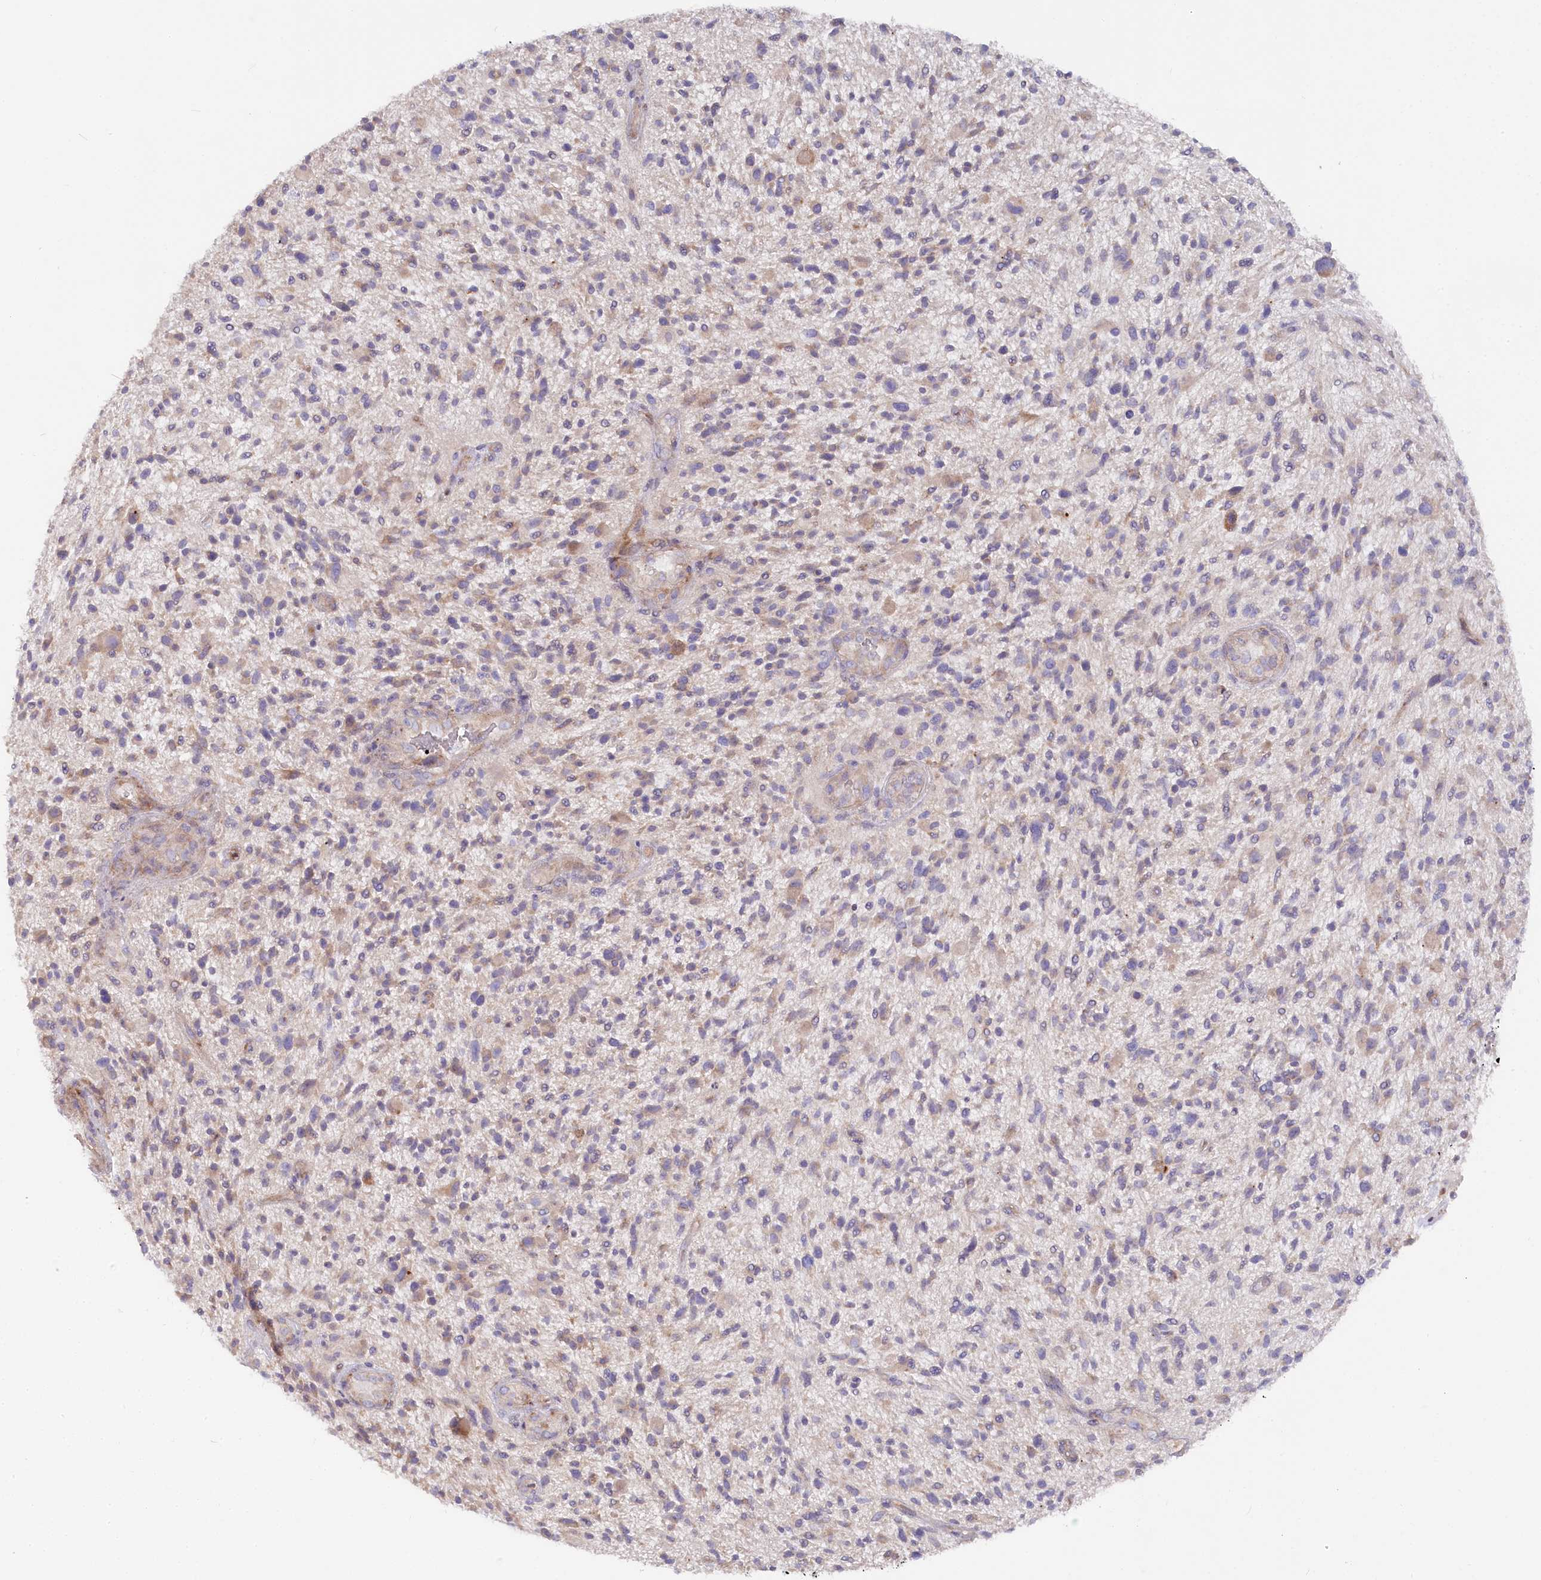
{"staining": {"intensity": "weak", "quantity": "25%-75%", "location": "cytoplasmic/membranous"}, "tissue": "glioma", "cell_type": "Tumor cells", "image_type": "cancer", "snomed": [{"axis": "morphology", "description": "Glioma, malignant, High grade"}, {"axis": "topography", "description": "Brain"}], "caption": "Protein staining demonstrates weak cytoplasmic/membranous expression in approximately 25%-75% of tumor cells in glioma.", "gene": "POGLUT1", "patient": {"sex": "male", "age": 47}}